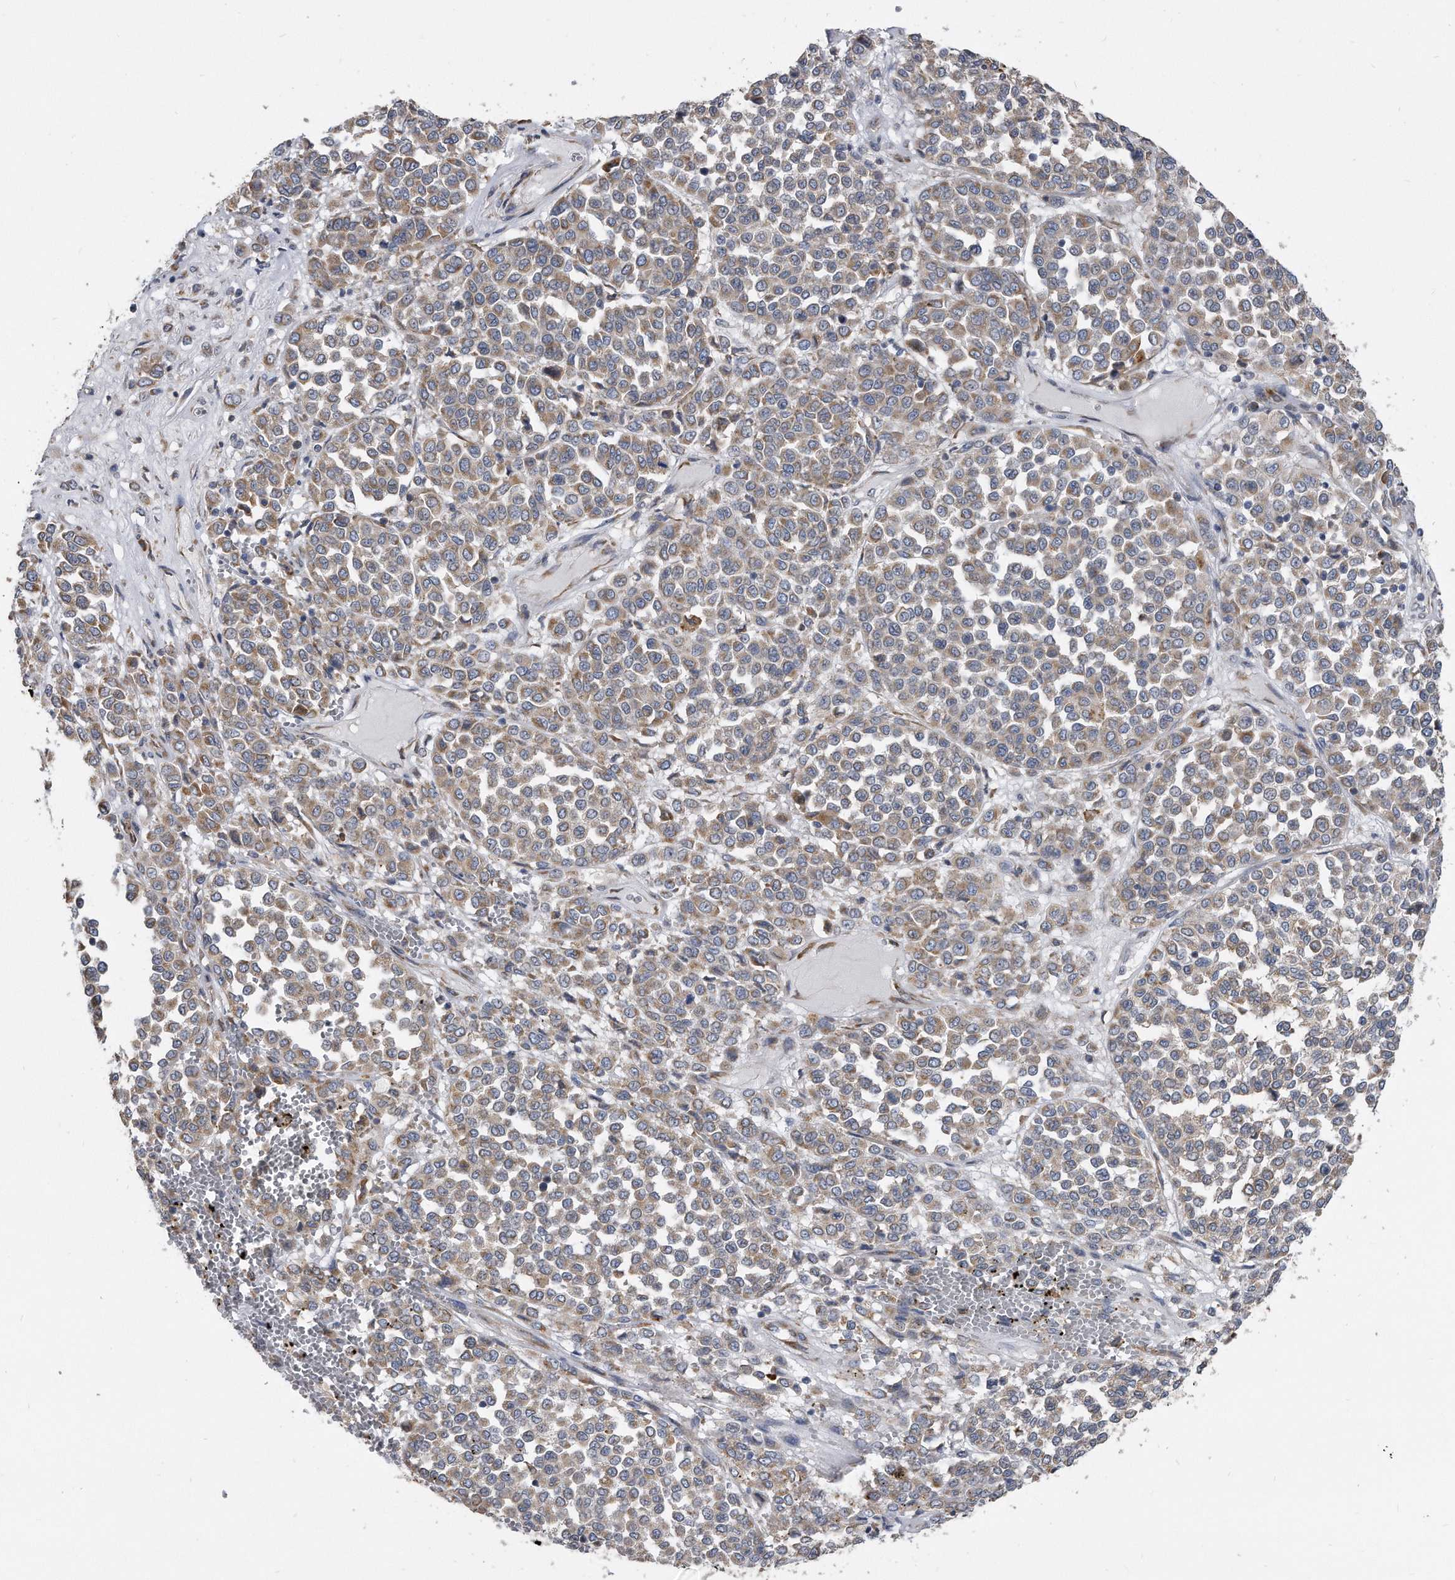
{"staining": {"intensity": "weak", "quantity": ">75%", "location": "cytoplasmic/membranous"}, "tissue": "melanoma", "cell_type": "Tumor cells", "image_type": "cancer", "snomed": [{"axis": "morphology", "description": "Malignant melanoma, Metastatic site"}, {"axis": "topography", "description": "Pancreas"}], "caption": "About >75% of tumor cells in melanoma show weak cytoplasmic/membranous protein expression as visualized by brown immunohistochemical staining.", "gene": "CCDC47", "patient": {"sex": "female", "age": 30}}